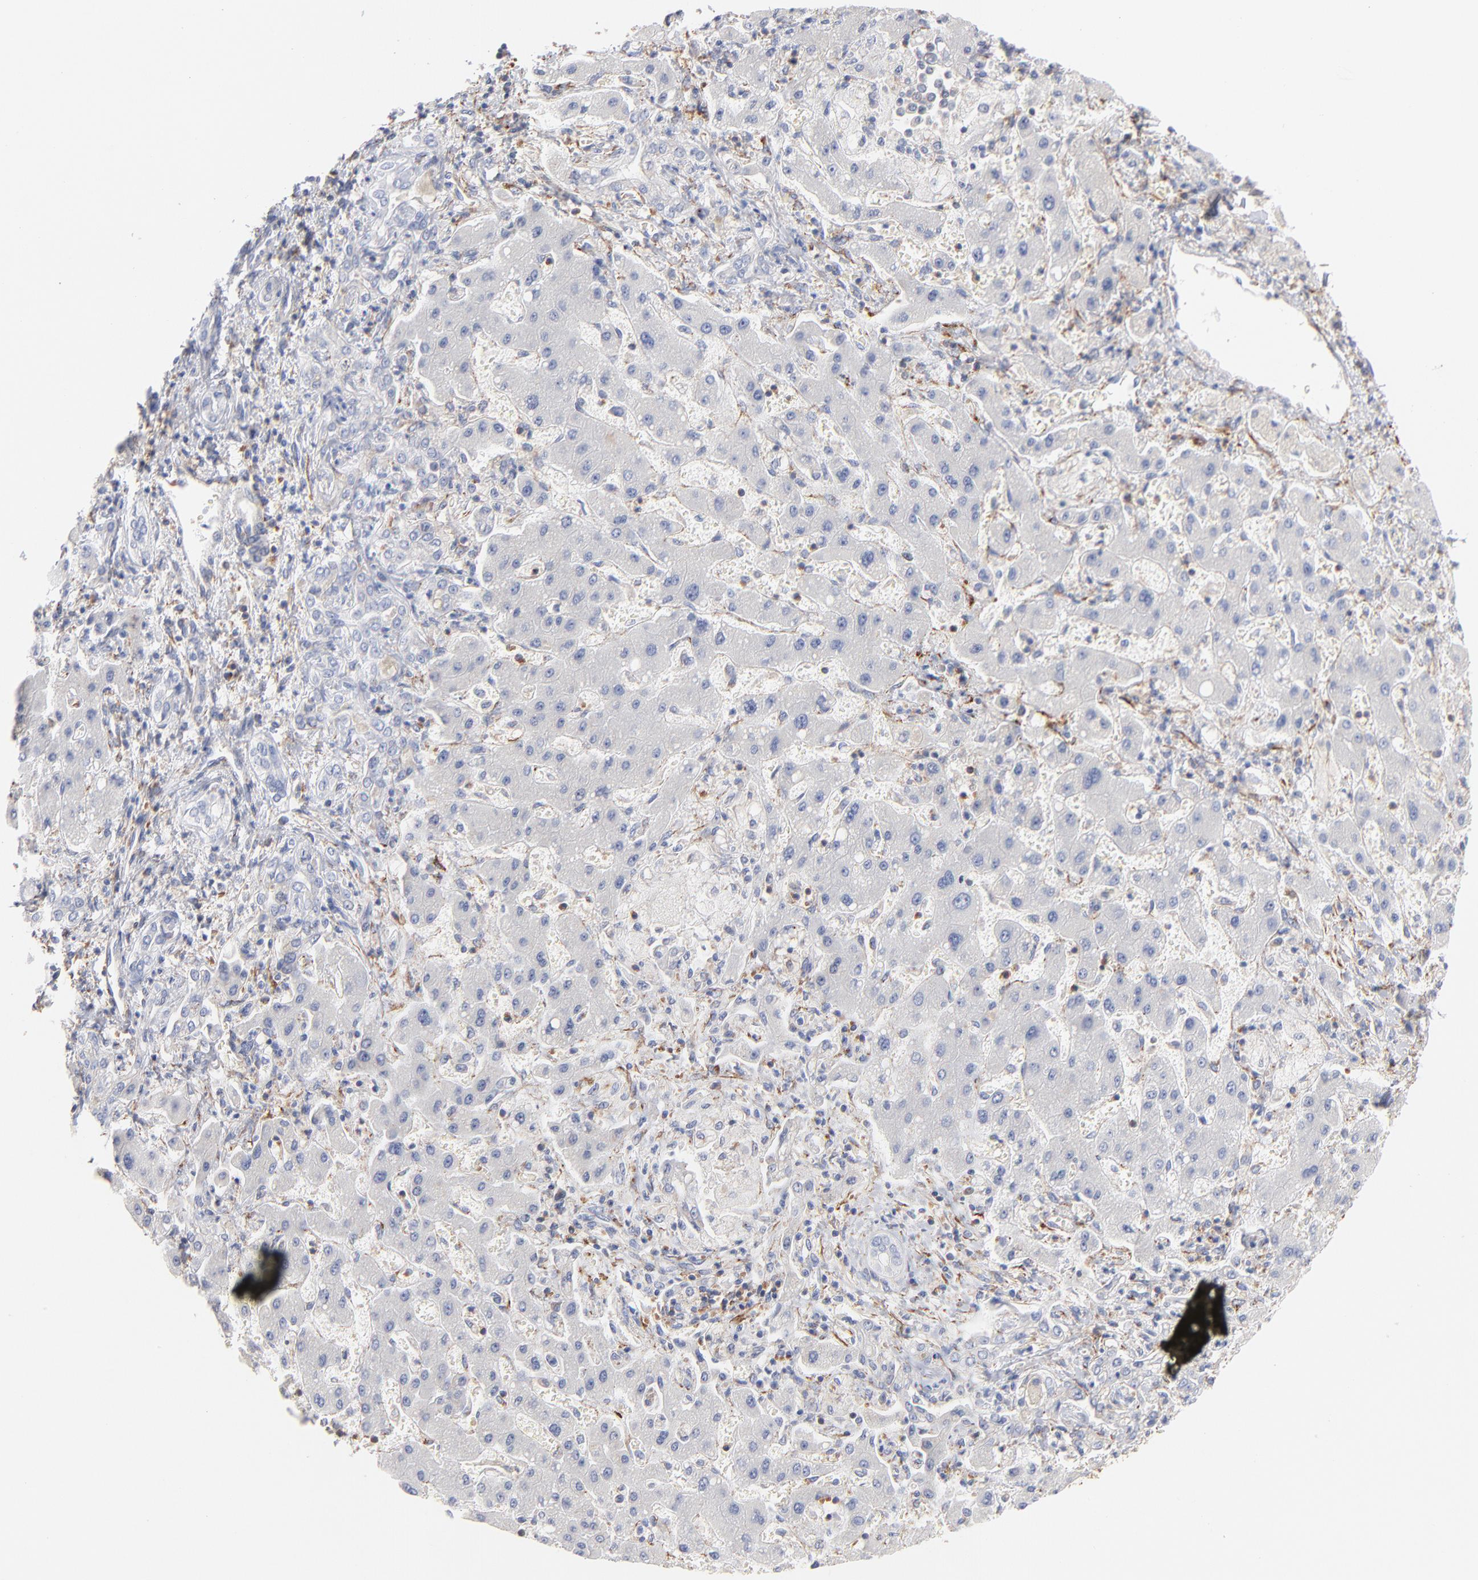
{"staining": {"intensity": "negative", "quantity": "none", "location": "none"}, "tissue": "liver cancer", "cell_type": "Tumor cells", "image_type": "cancer", "snomed": [{"axis": "morphology", "description": "Cholangiocarcinoma"}, {"axis": "topography", "description": "Liver"}], "caption": "Immunohistochemical staining of liver cholangiocarcinoma exhibits no significant positivity in tumor cells.", "gene": "SEPTIN6", "patient": {"sex": "male", "age": 50}}